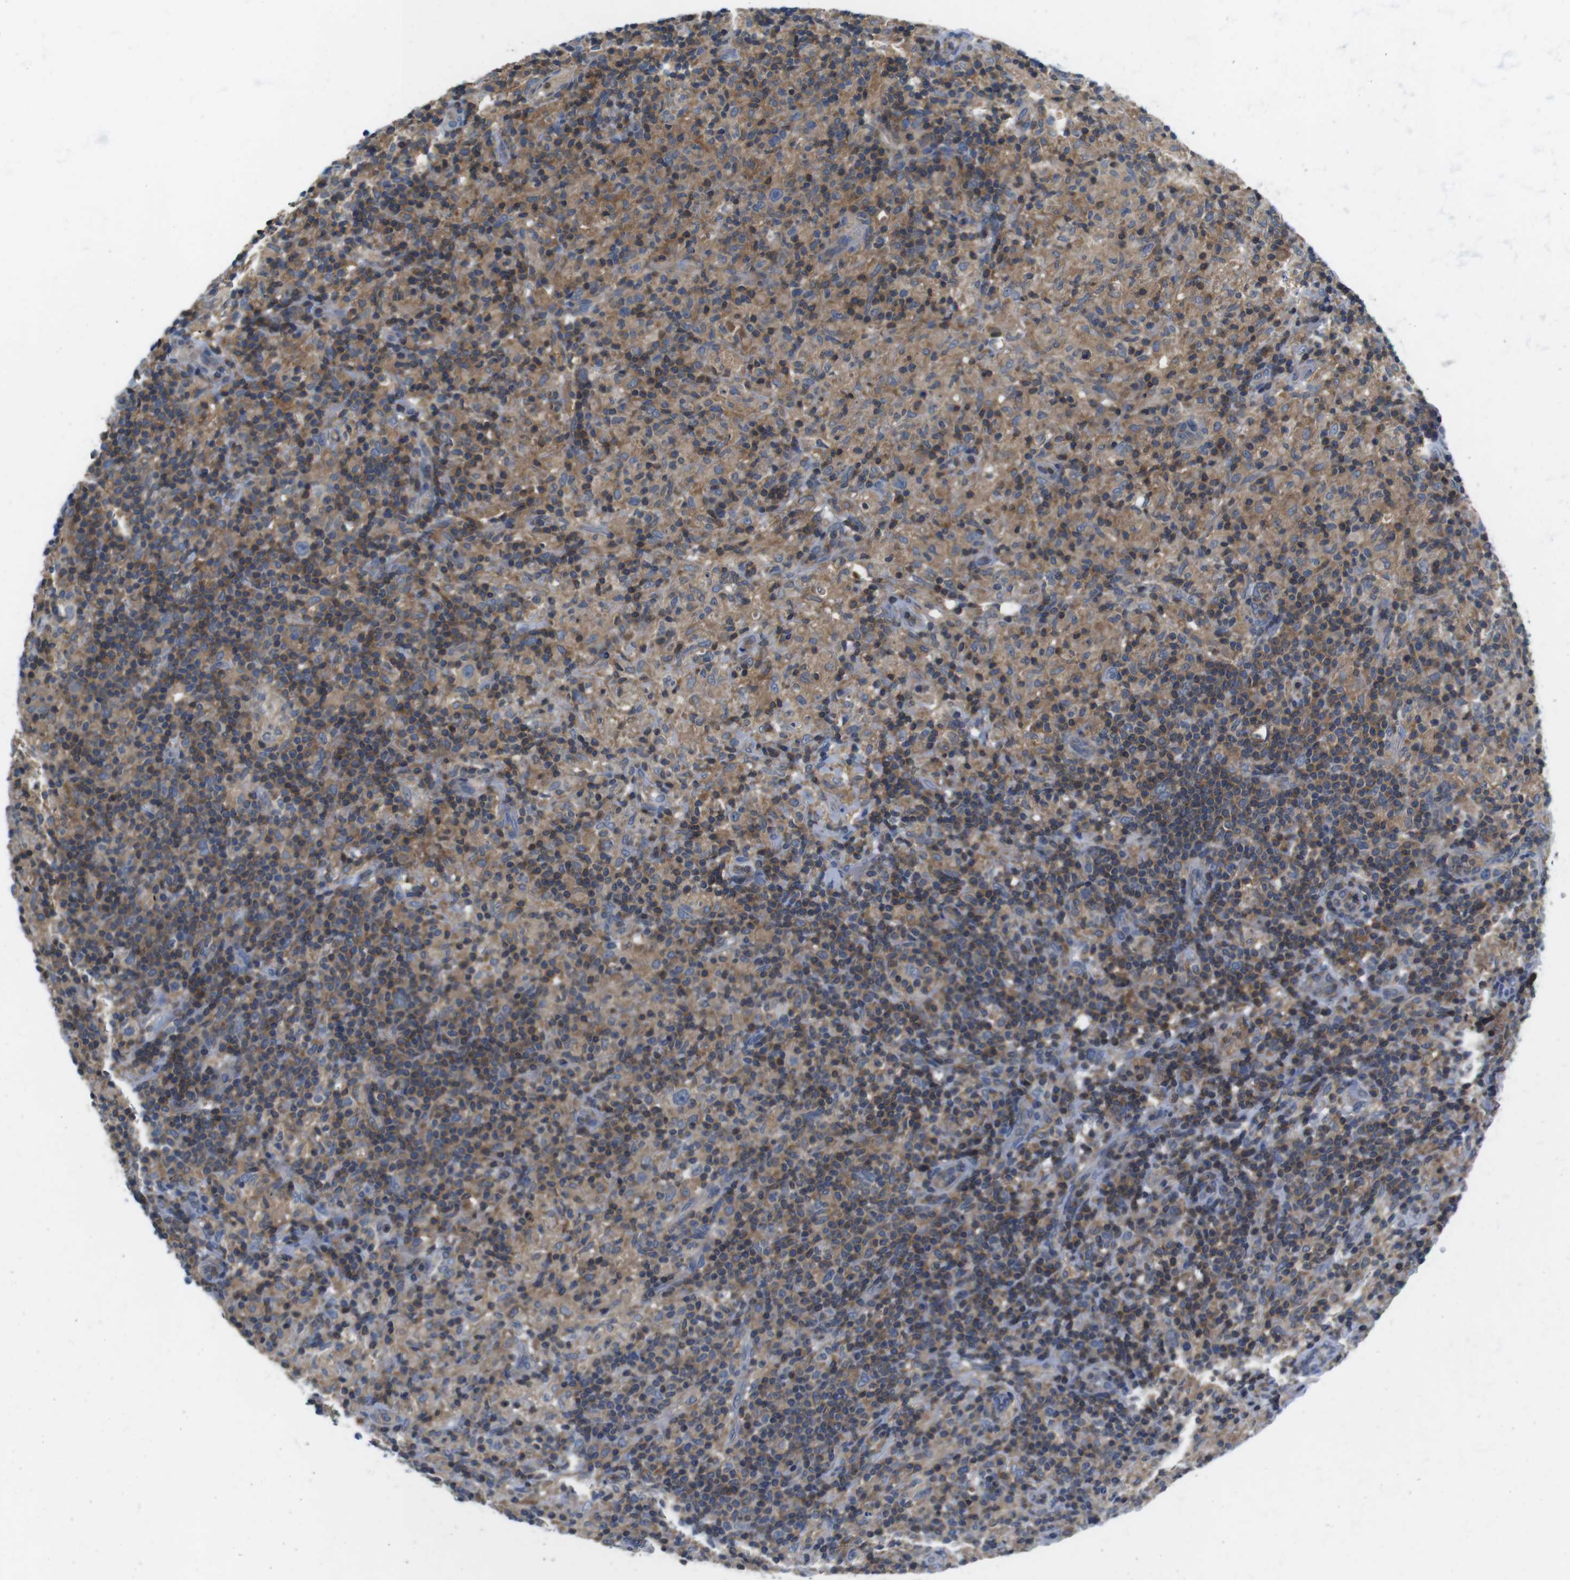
{"staining": {"intensity": "negative", "quantity": "none", "location": "none"}, "tissue": "lymphoma", "cell_type": "Tumor cells", "image_type": "cancer", "snomed": [{"axis": "morphology", "description": "Hodgkin's disease, NOS"}, {"axis": "topography", "description": "Lymph node"}], "caption": "This is a histopathology image of immunohistochemistry staining of lymphoma, which shows no expression in tumor cells.", "gene": "PIK3CD", "patient": {"sex": "male", "age": 70}}